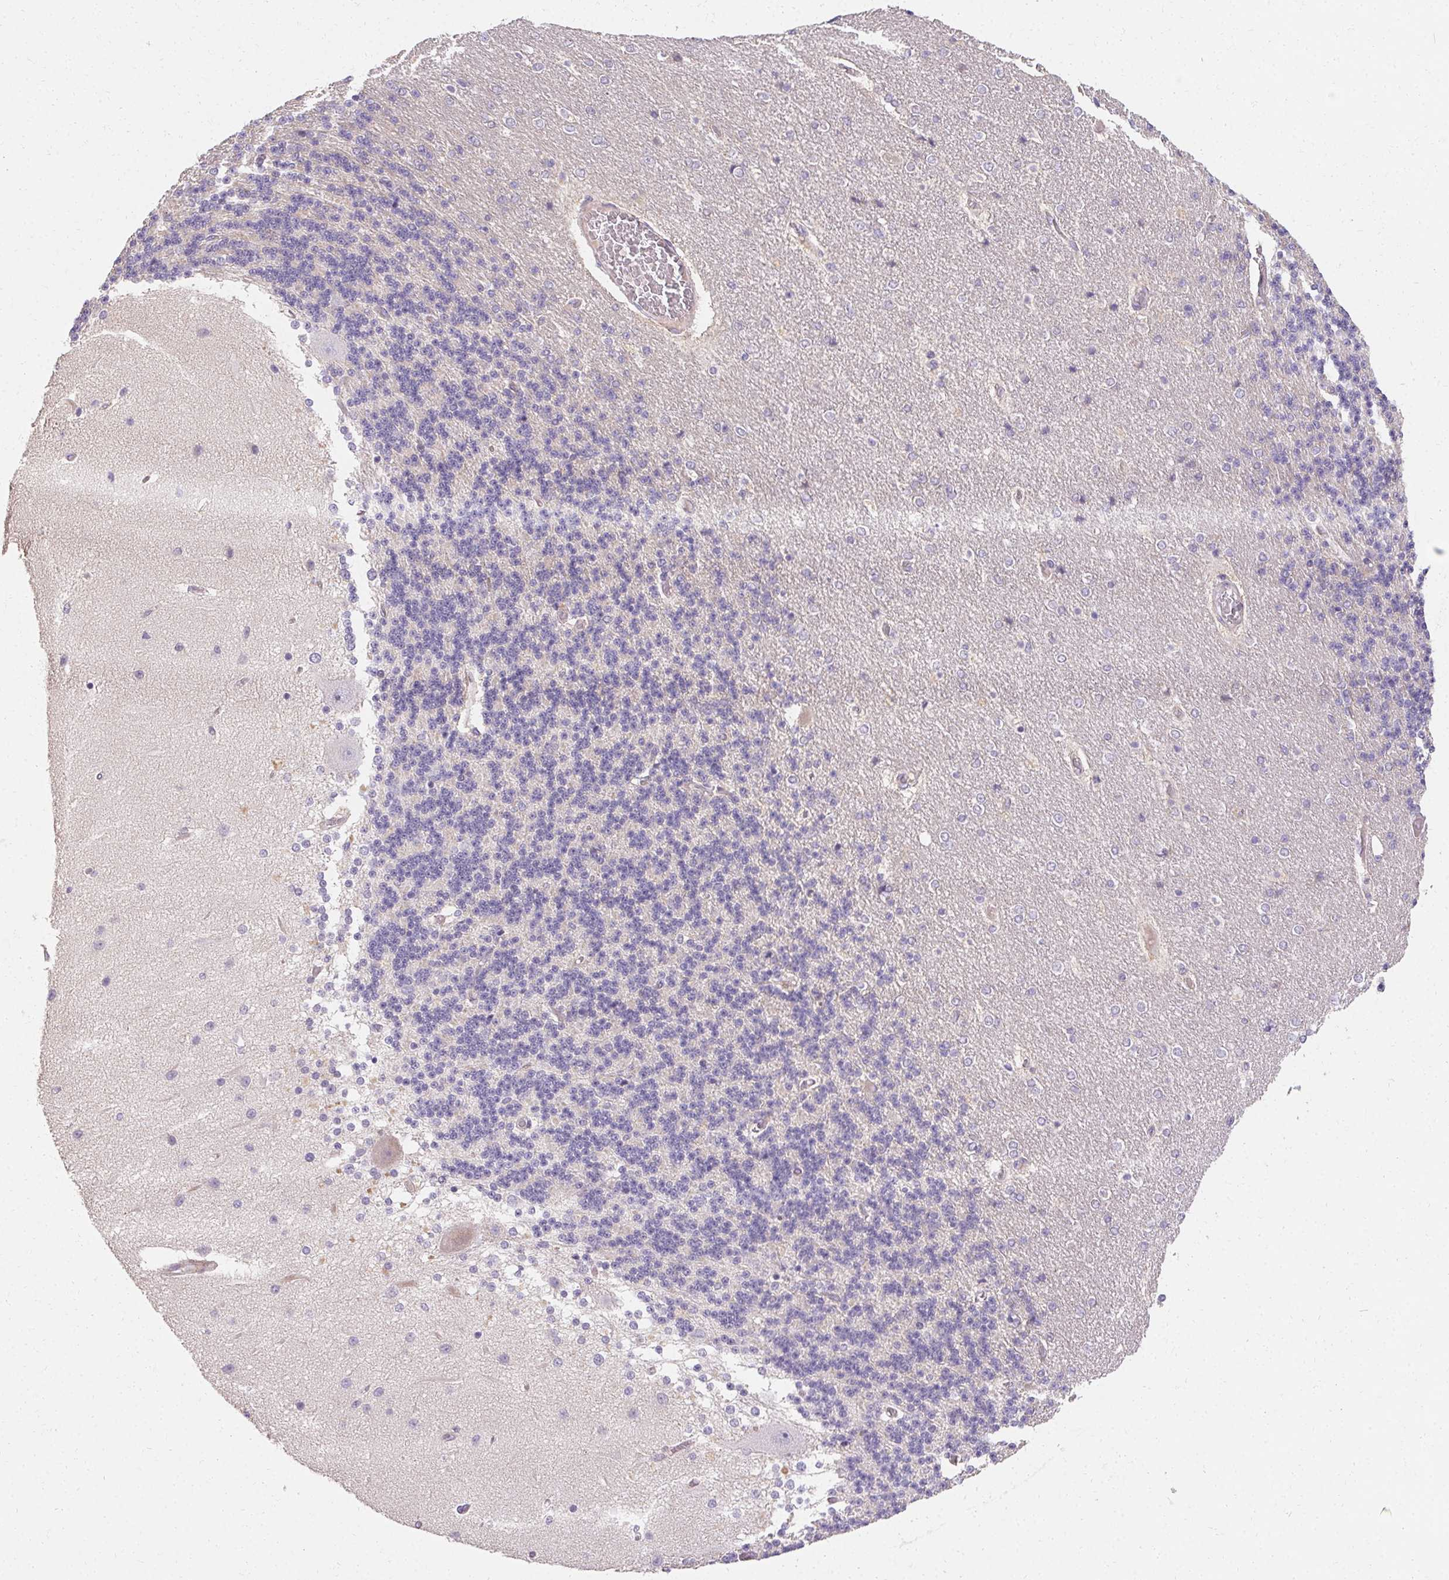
{"staining": {"intensity": "negative", "quantity": "none", "location": "none"}, "tissue": "cerebellum", "cell_type": "Cells in granular layer", "image_type": "normal", "snomed": [{"axis": "morphology", "description": "Normal tissue, NOS"}, {"axis": "topography", "description": "Cerebellum"}], "caption": "The histopathology image exhibits no staining of cells in granular layer in unremarkable cerebellum.", "gene": "TRIP13", "patient": {"sex": "female", "age": 54}}